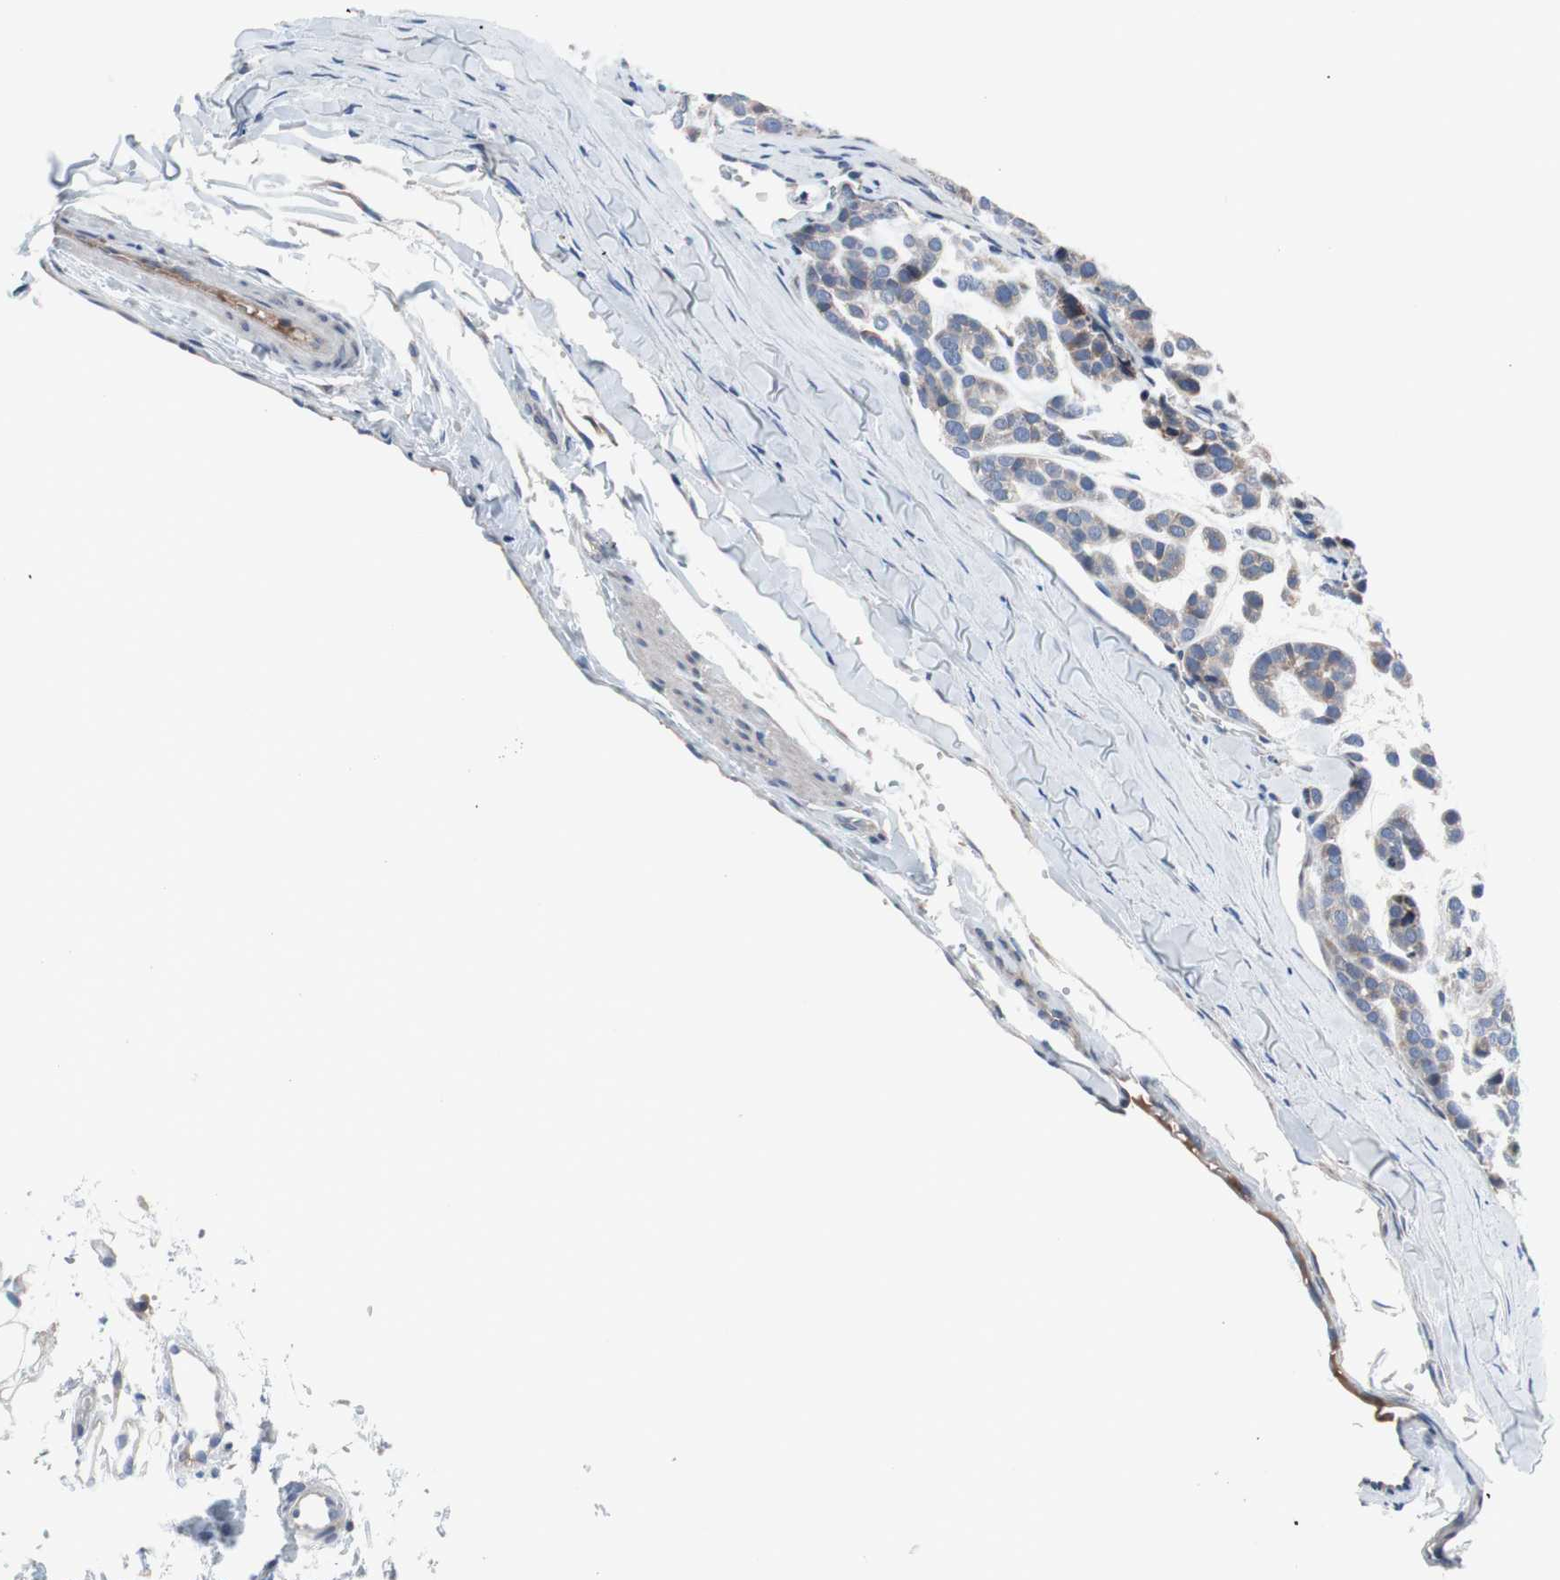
{"staining": {"intensity": "weak", "quantity": ">75%", "location": "cytoplasmic/membranous"}, "tissue": "head and neck cancer", "cell_type": "Tumor cells", "image_type": "cancer", "snomed": [{"axis": "morphology", "description": "Adenocarcinoma, NOS"}, {"axis": "morphology", "description": "Adenoma, NOS"}, {"axis": "topography", "description": "Head-Neck"}], "caption": "A micrograph of head and neck cancer (adenocarcinoma) stained for a protein demonstrates weak cytoplasmic/membranous brown staining in tumor cells. (Brightfield microscopy of DAB IHC at high magnification).", "gene": "KANSL1", "patient": {"sex": "female", "age": 55}}